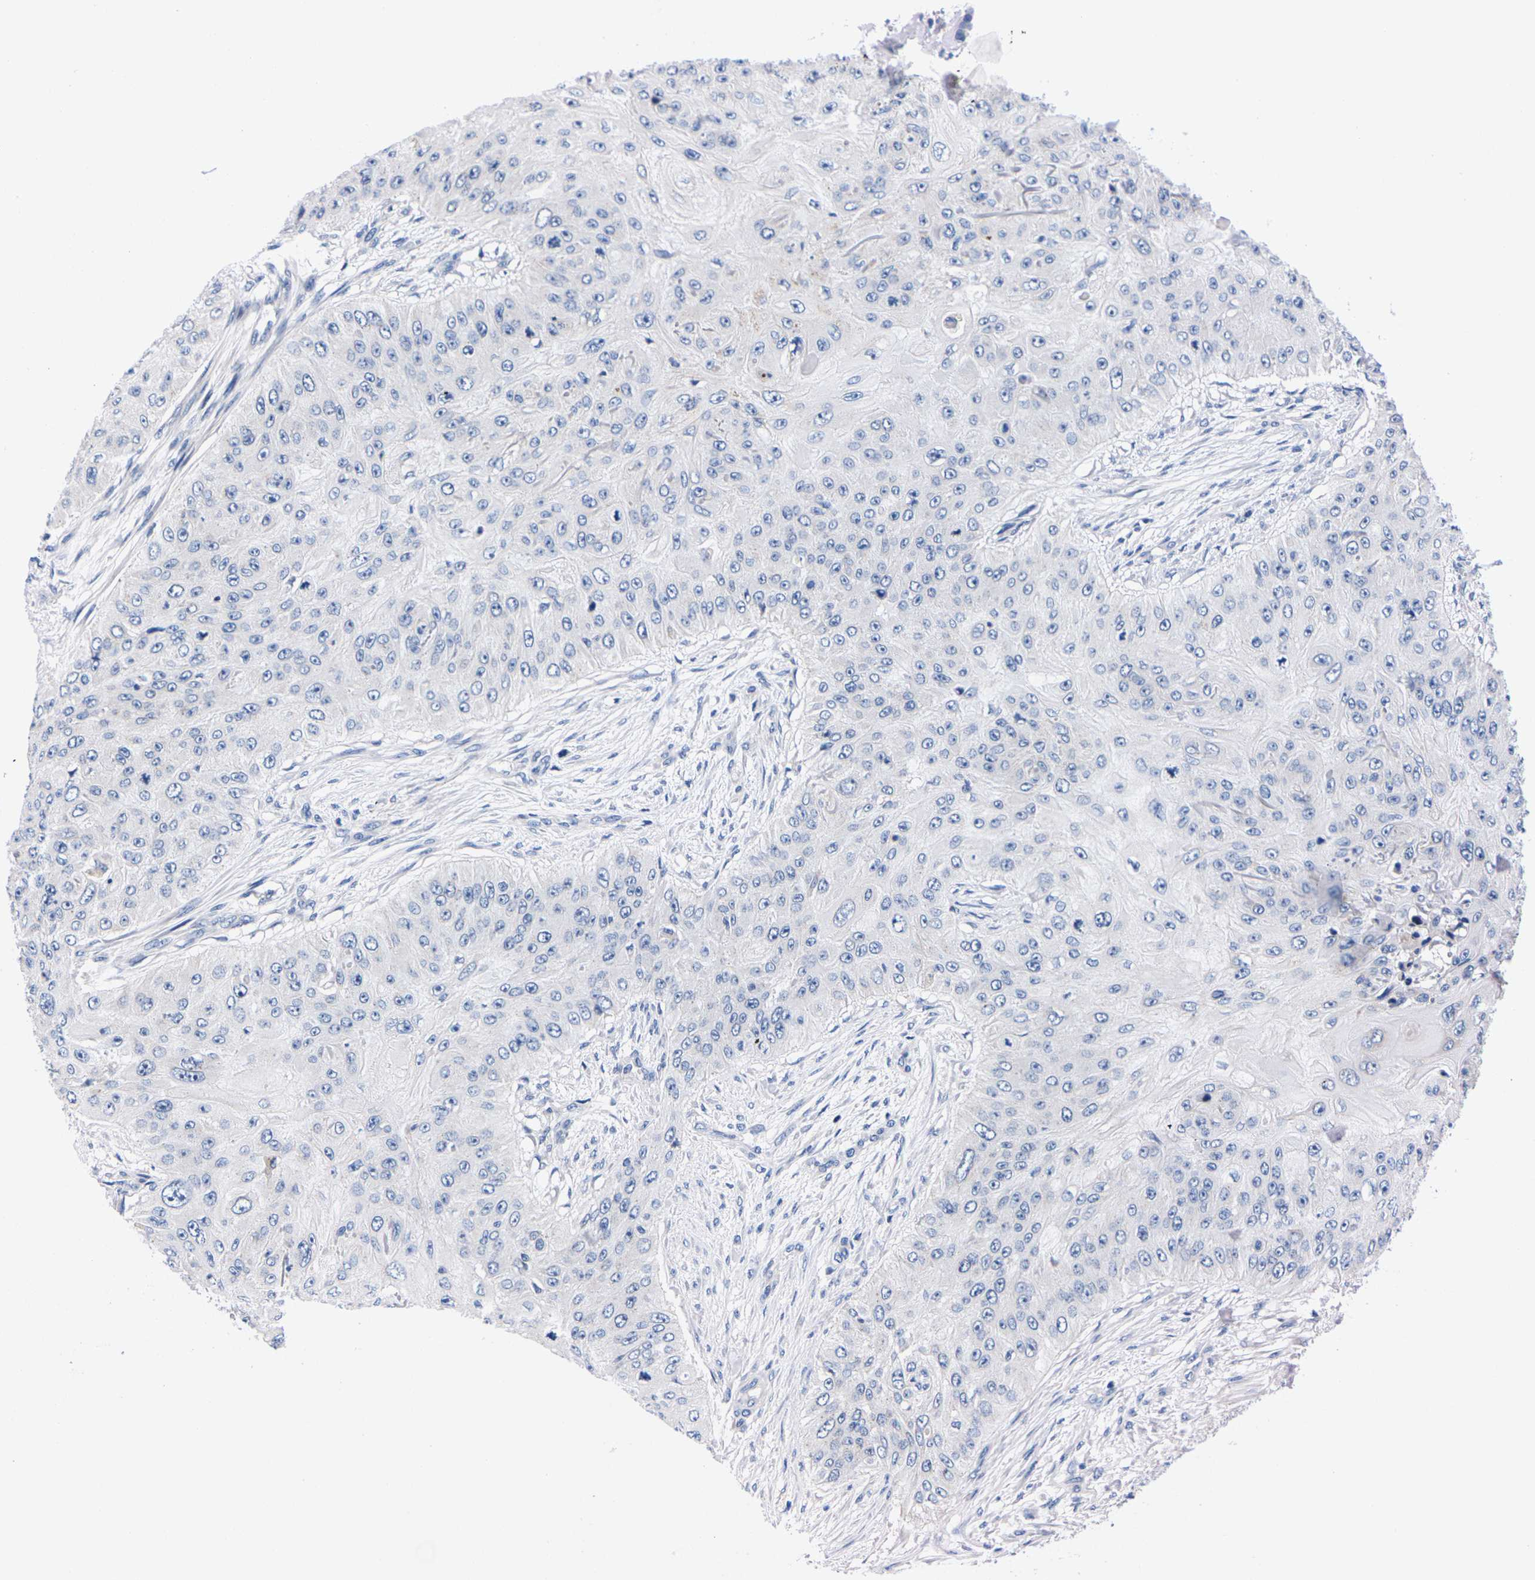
{"staining": {"intensity": "negative", "quantity": "none", "location": "none"}, "tissue": "skin cancer", "cell_type": "Tumor cells", "image_type": "cancer", "snomed": [{"axis": "morphology", "description": "Squamous cell carcinoma, NOS"}, {"axis": "topography", "description": "Skin"}], "caption": "Immunohistochemical staining of skin squamous cell carcinoma exhibits no significant positivity in tumor cells.", "gene": "FAM210A", "patient": {"sex": "female", "age": 80}}